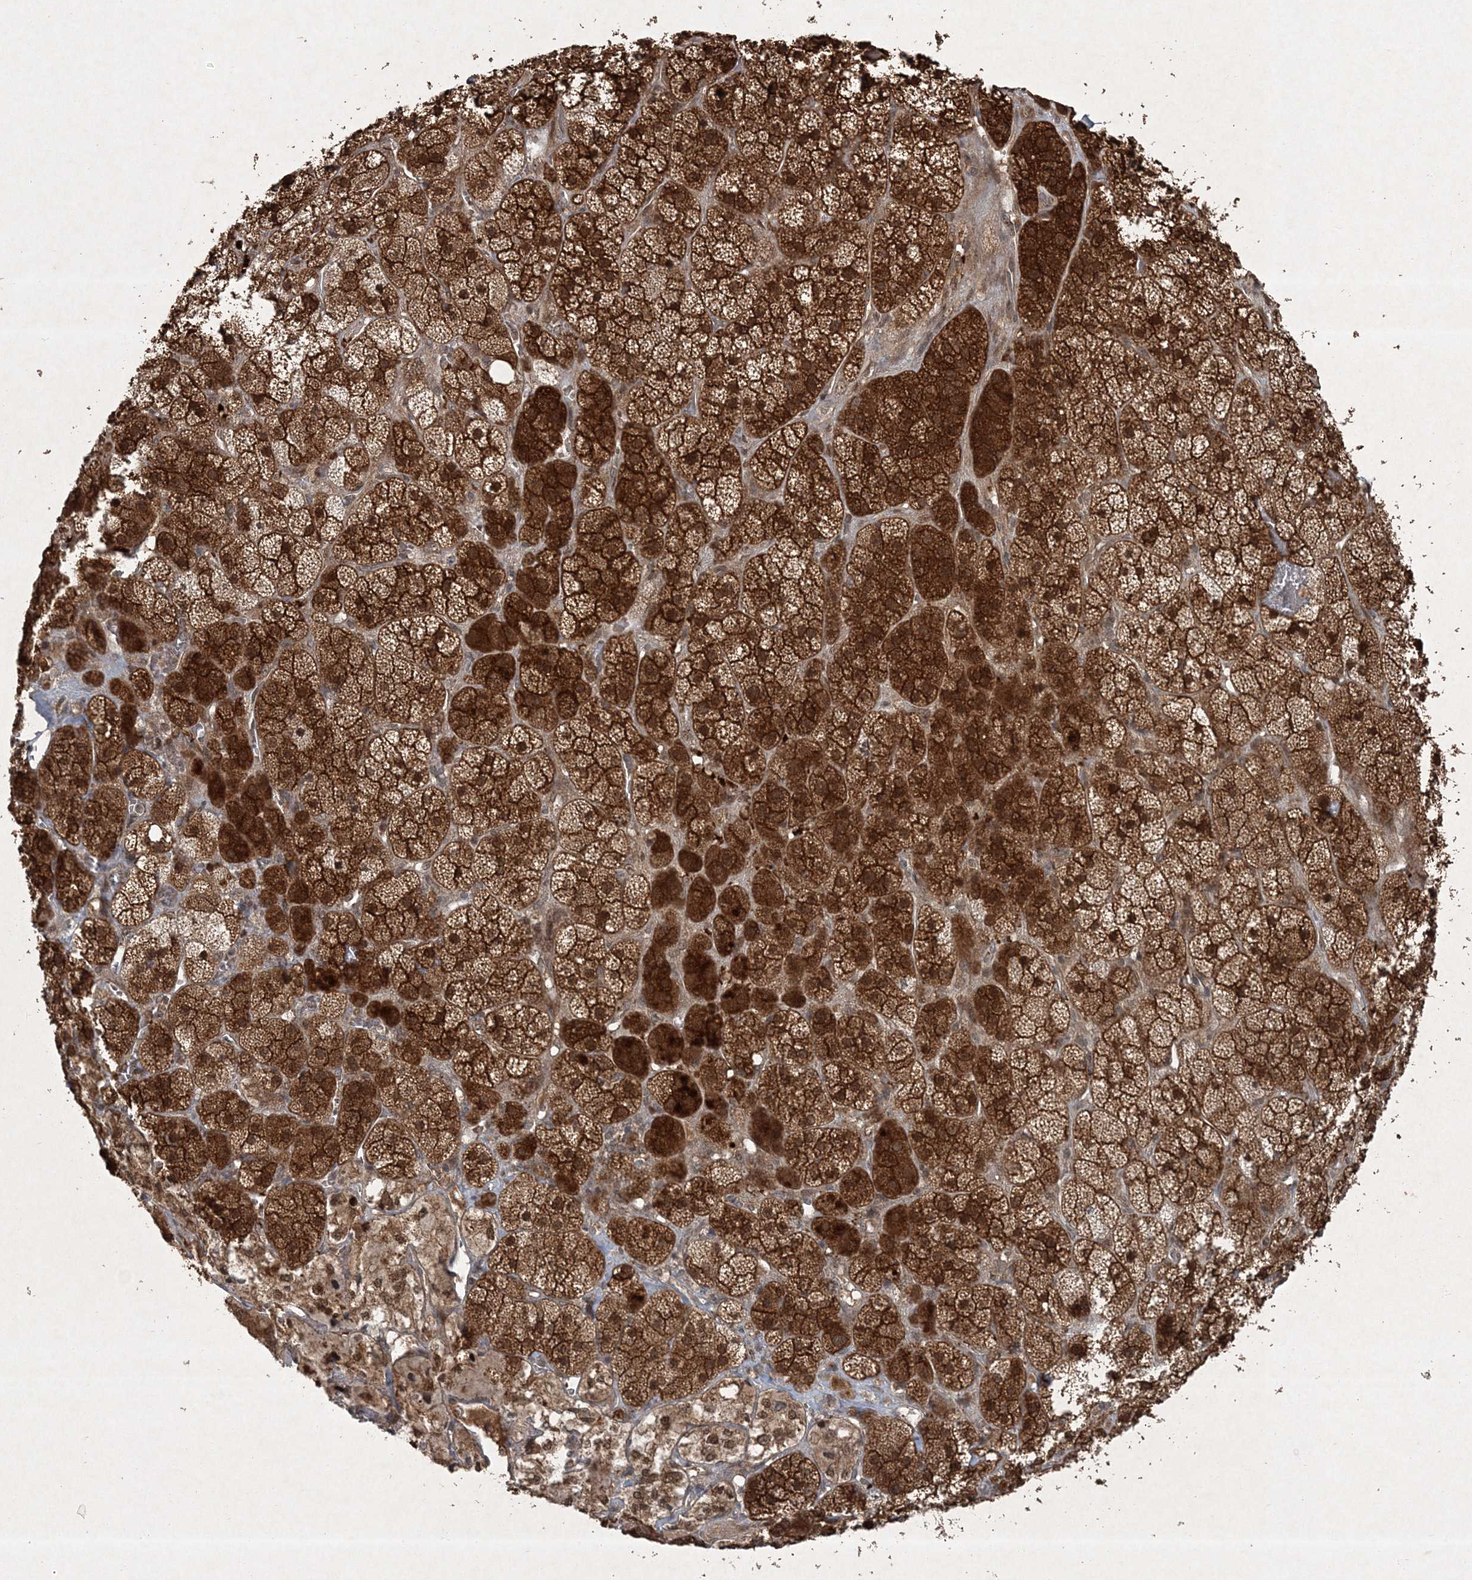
{"staining": {"intensity": "strong", "quantity": ">75%", "location": "cytoplasmic/membranous,nuclear"}, "tissue": "adrenal gland", "cell_type": "Glandular cells", "image_type": "normal", "snomed": [{"axis": "morphology", "description": "Normal tissue, NOS"}, {"axis": "topography", "description": "Adrenal gland"}], "caption": "Unremarkable adrenal gland reveals strong cytoplasmic/membranous,nuclear staining in approximately >75% of glandular cells.", "gene": "FBXL17", "patient": {"sex": "male", "age": 57}}